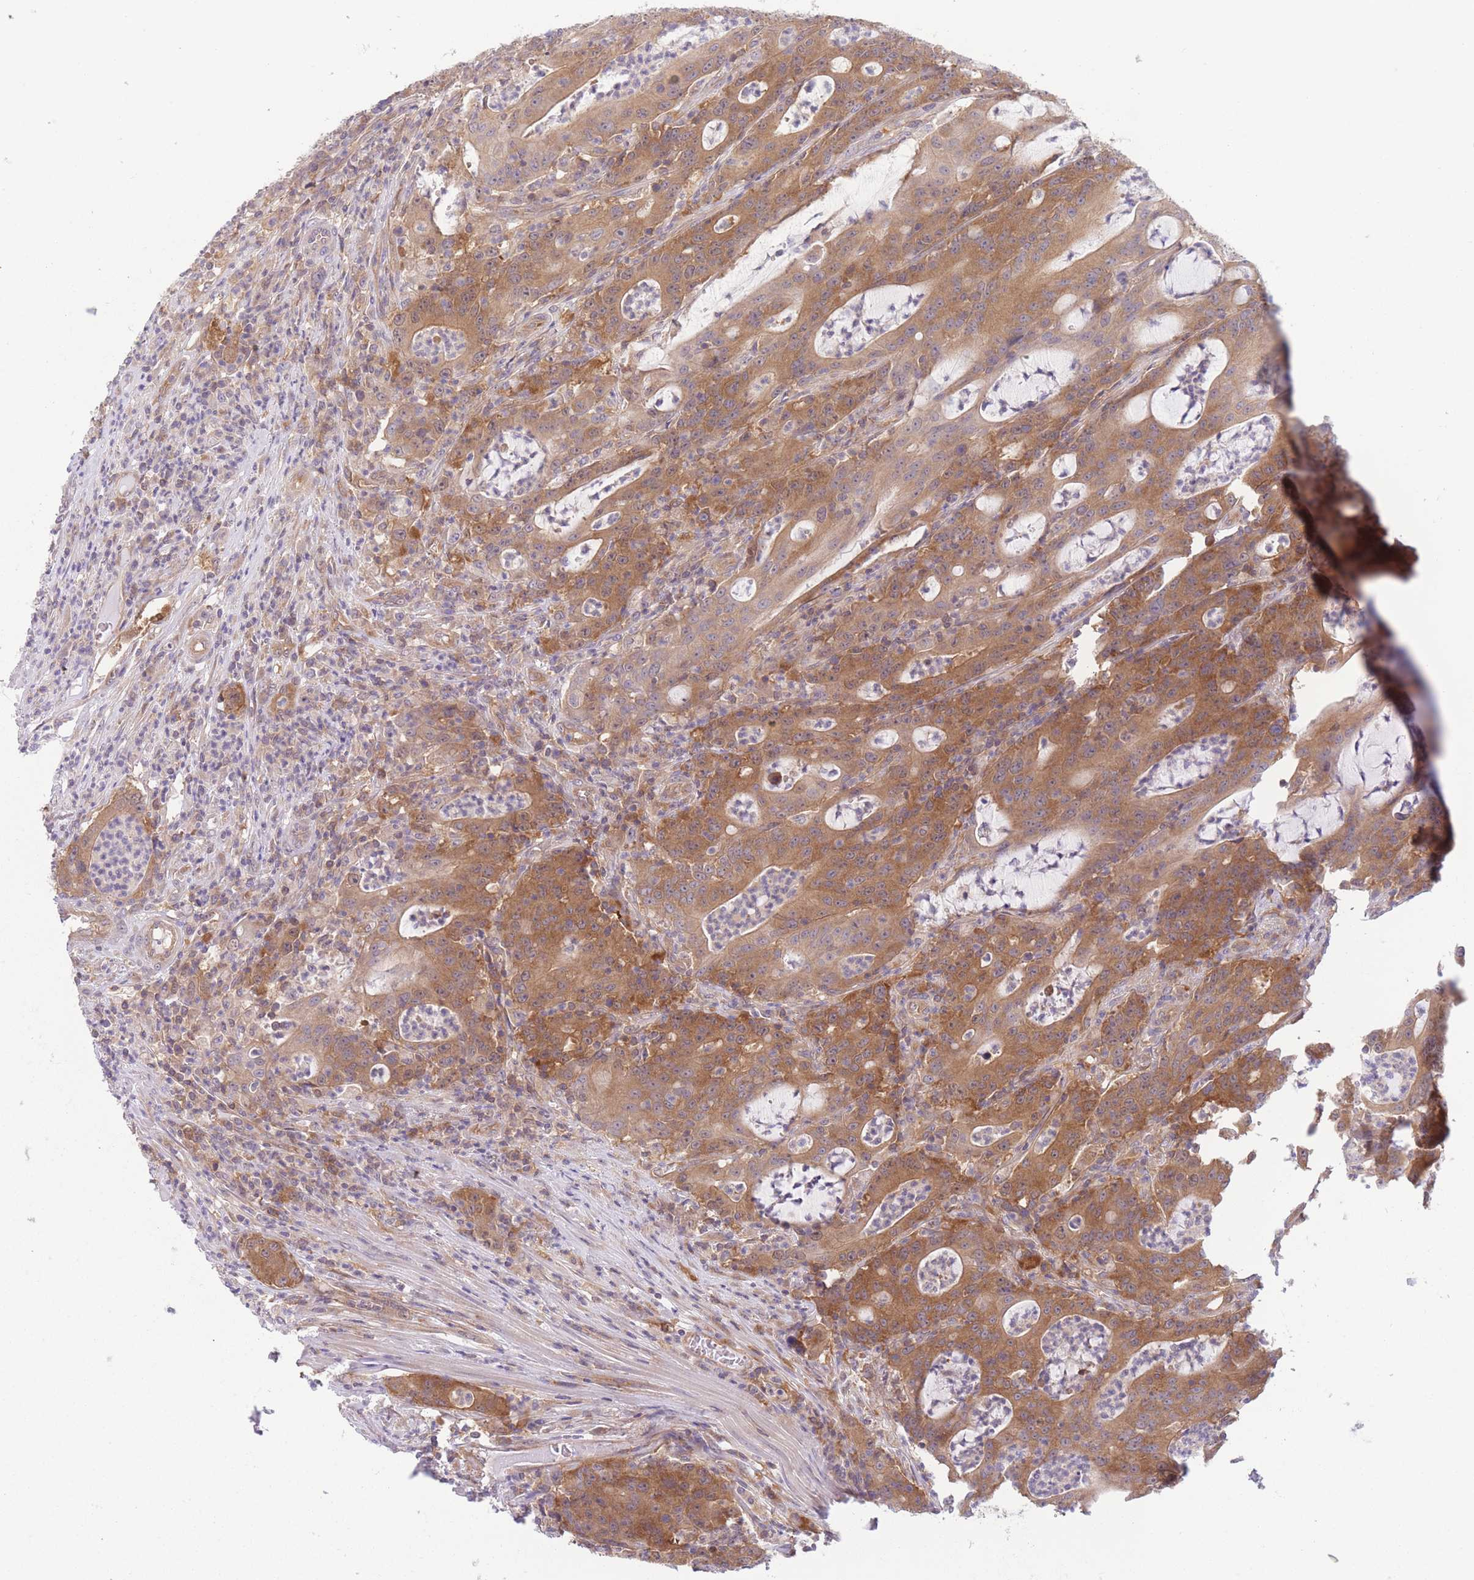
{"staining": {"intensity": "moderate", "quantity": ">75%", "location": "cytoplasmic/membranous"}, "tissue": "colorectal cancer", "cell_type": "Tumor cells", "image_type": "cancer", "snomed": [{"axis": "morphology", "description": "Adenocarcinoma, NOS"}, {"axis": "topography", "description": "Colon"}], "caption": "Tumor cells exhibit moderate cytoplasmic/membranous staining in approximately >75% of cells in colorectal cancer (adenocarcinoma).", "gene": "PFDN6", "patient": {"sex": "male", "age": 83}}